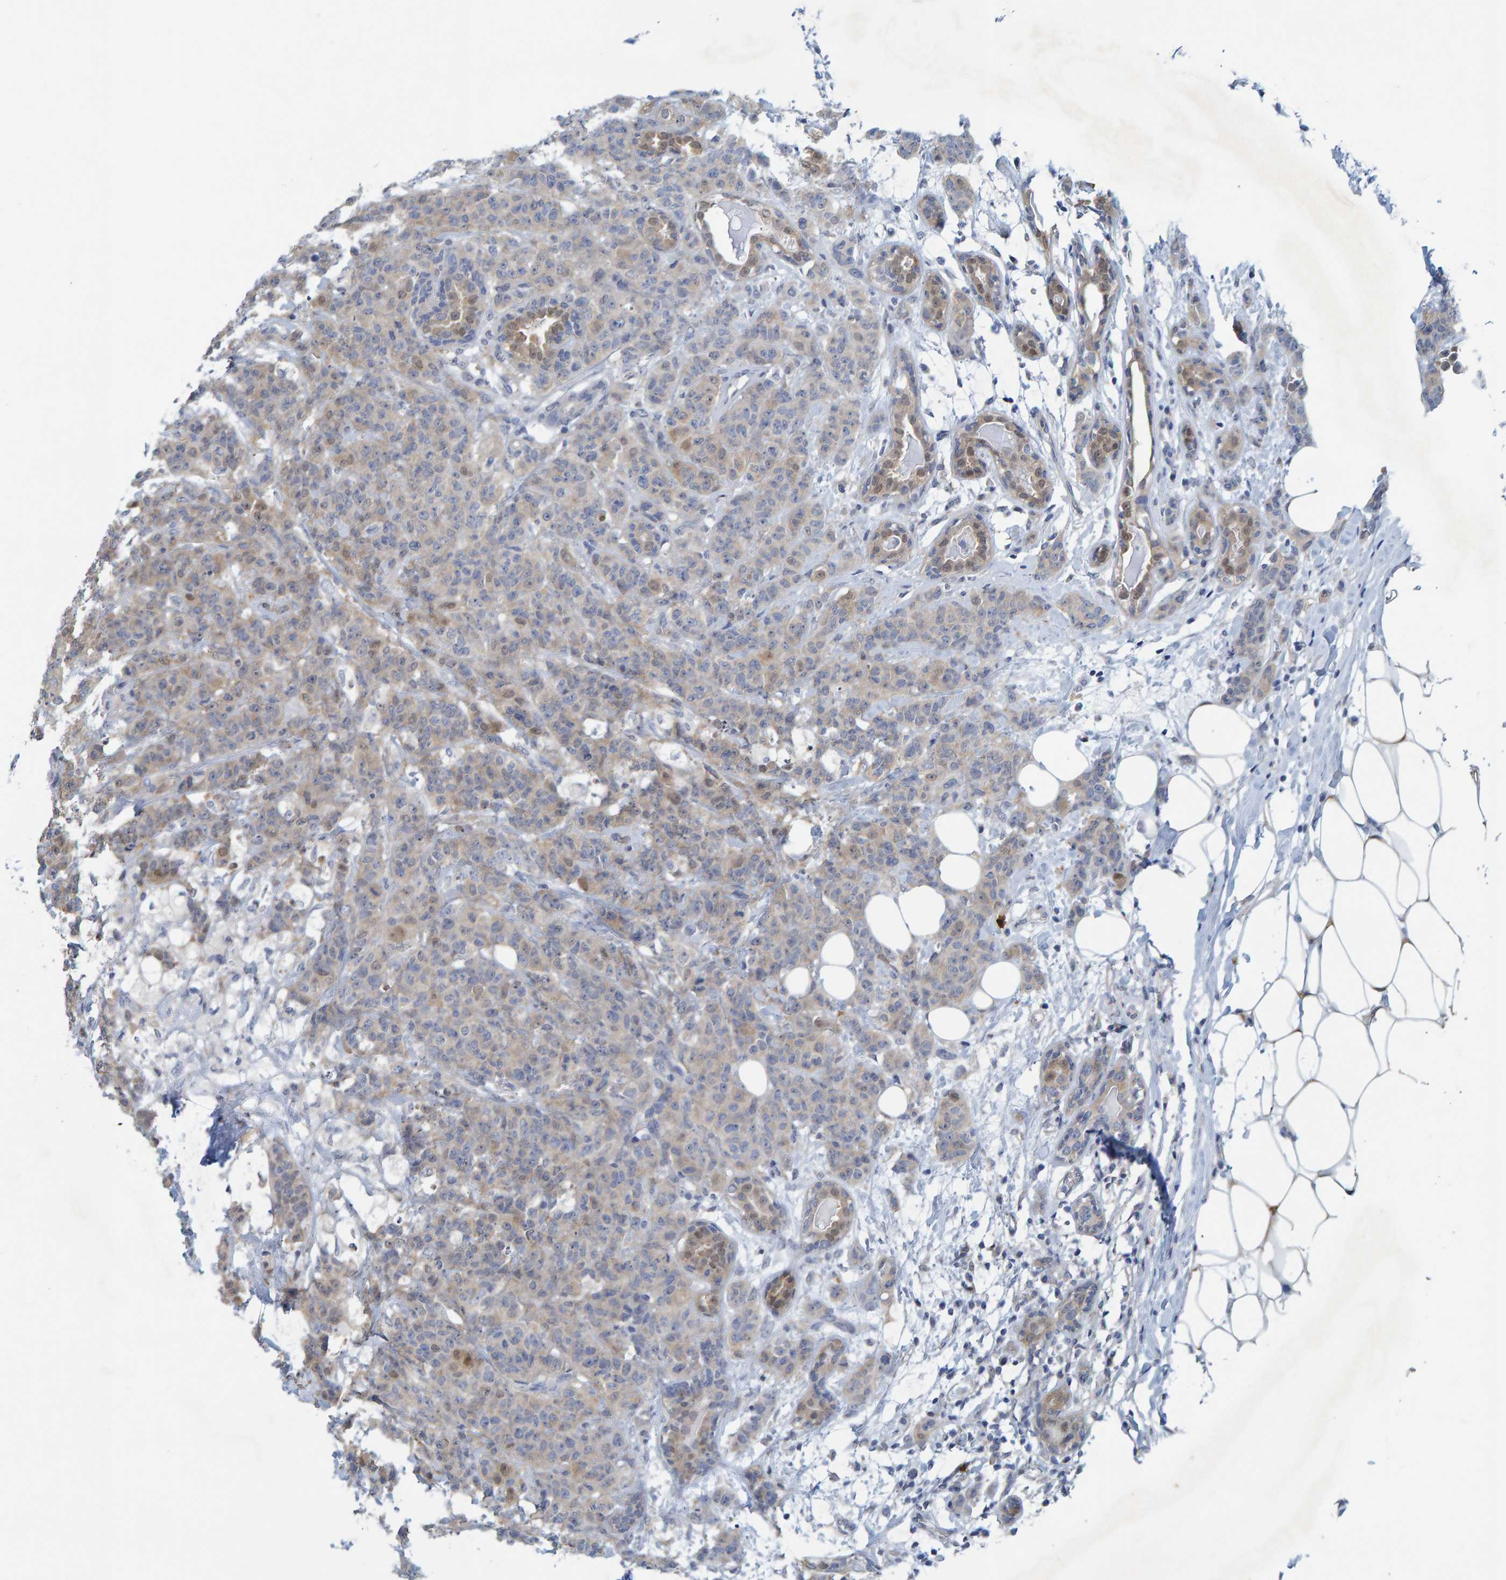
{"staining": {"intensity": "weak", "quantity": "25%-75%", "location": "cytoplasmic/membranous"}, "tissue": "breast cancer", "cell_type": "Tumor cells", "image_type": "cancer", "snomed": [{"axis": "morphology", "description": "Normal tissue, NOS"}, {"axis": "morphology", "description": "Duct carcinoma"}, {"axis": "topography", "description": "Breast"}], "caption": "Tumor cells demonstrate weak cytoplasmic/membranous expression in approximately 25%-75% of cells in breast cancer (invasive ductal carcinoma).", "gene": "ALAD", "patient": {"sex": "female", "age": 40}}